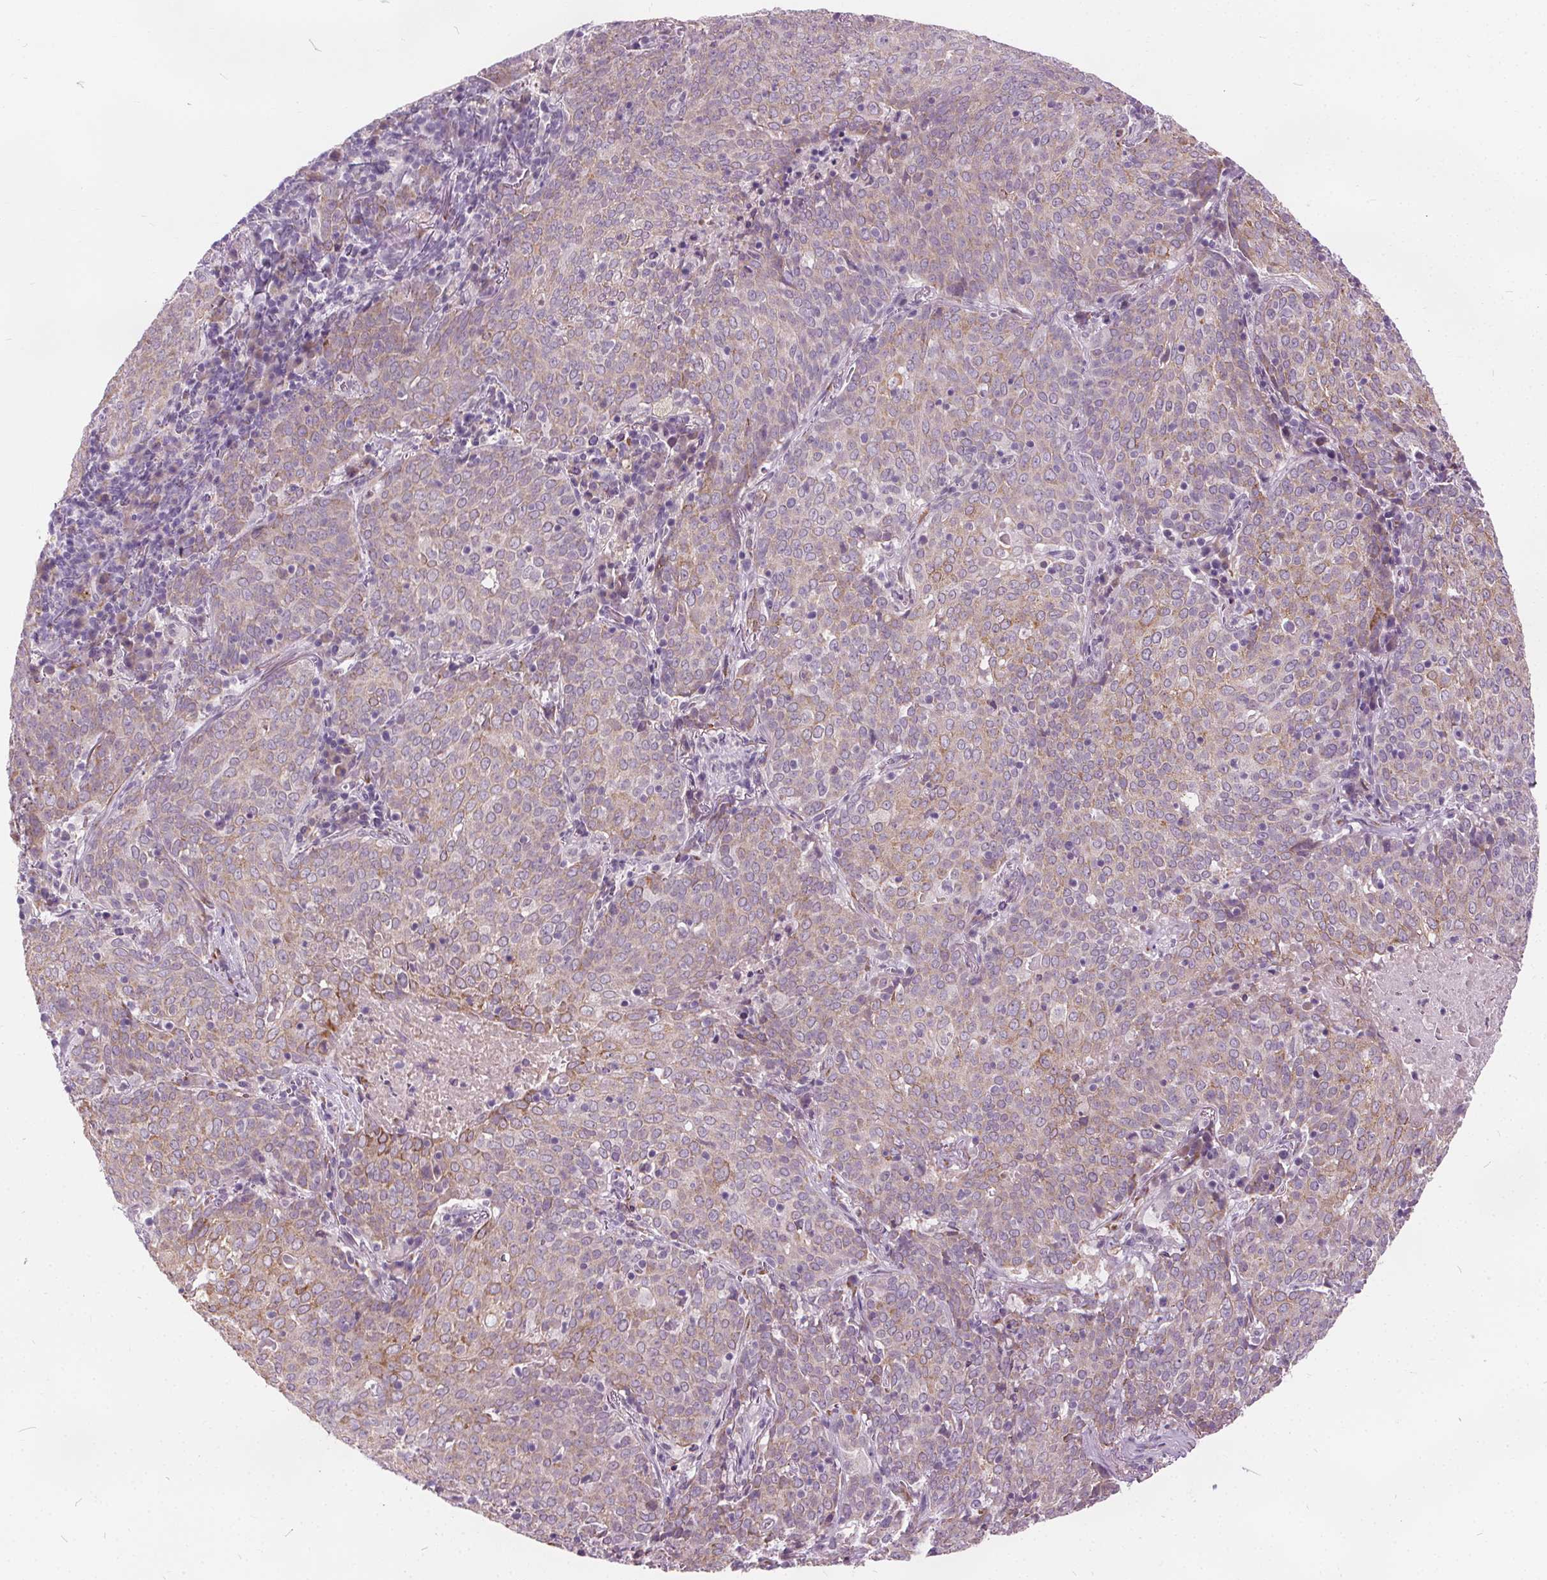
{"staining": {"intensity": "negative", "quantity": "none", "location": "none"}, "tissue": "lung cancer", "cell_type": "Tumor cells", "image_type": "cancer", "snomed": [{"axis": "morphology", "description": "Squamous cell carcinoma, NOS"}, {"axis": "topography", "description": "Lung"}], "caption": "Immunohistochemical staining of squamous cell carcinoma (lung) displays no significant positivity in tumor cells.", "gene": "ACOX2", "patient": {"sex": "male", "age": 82}}